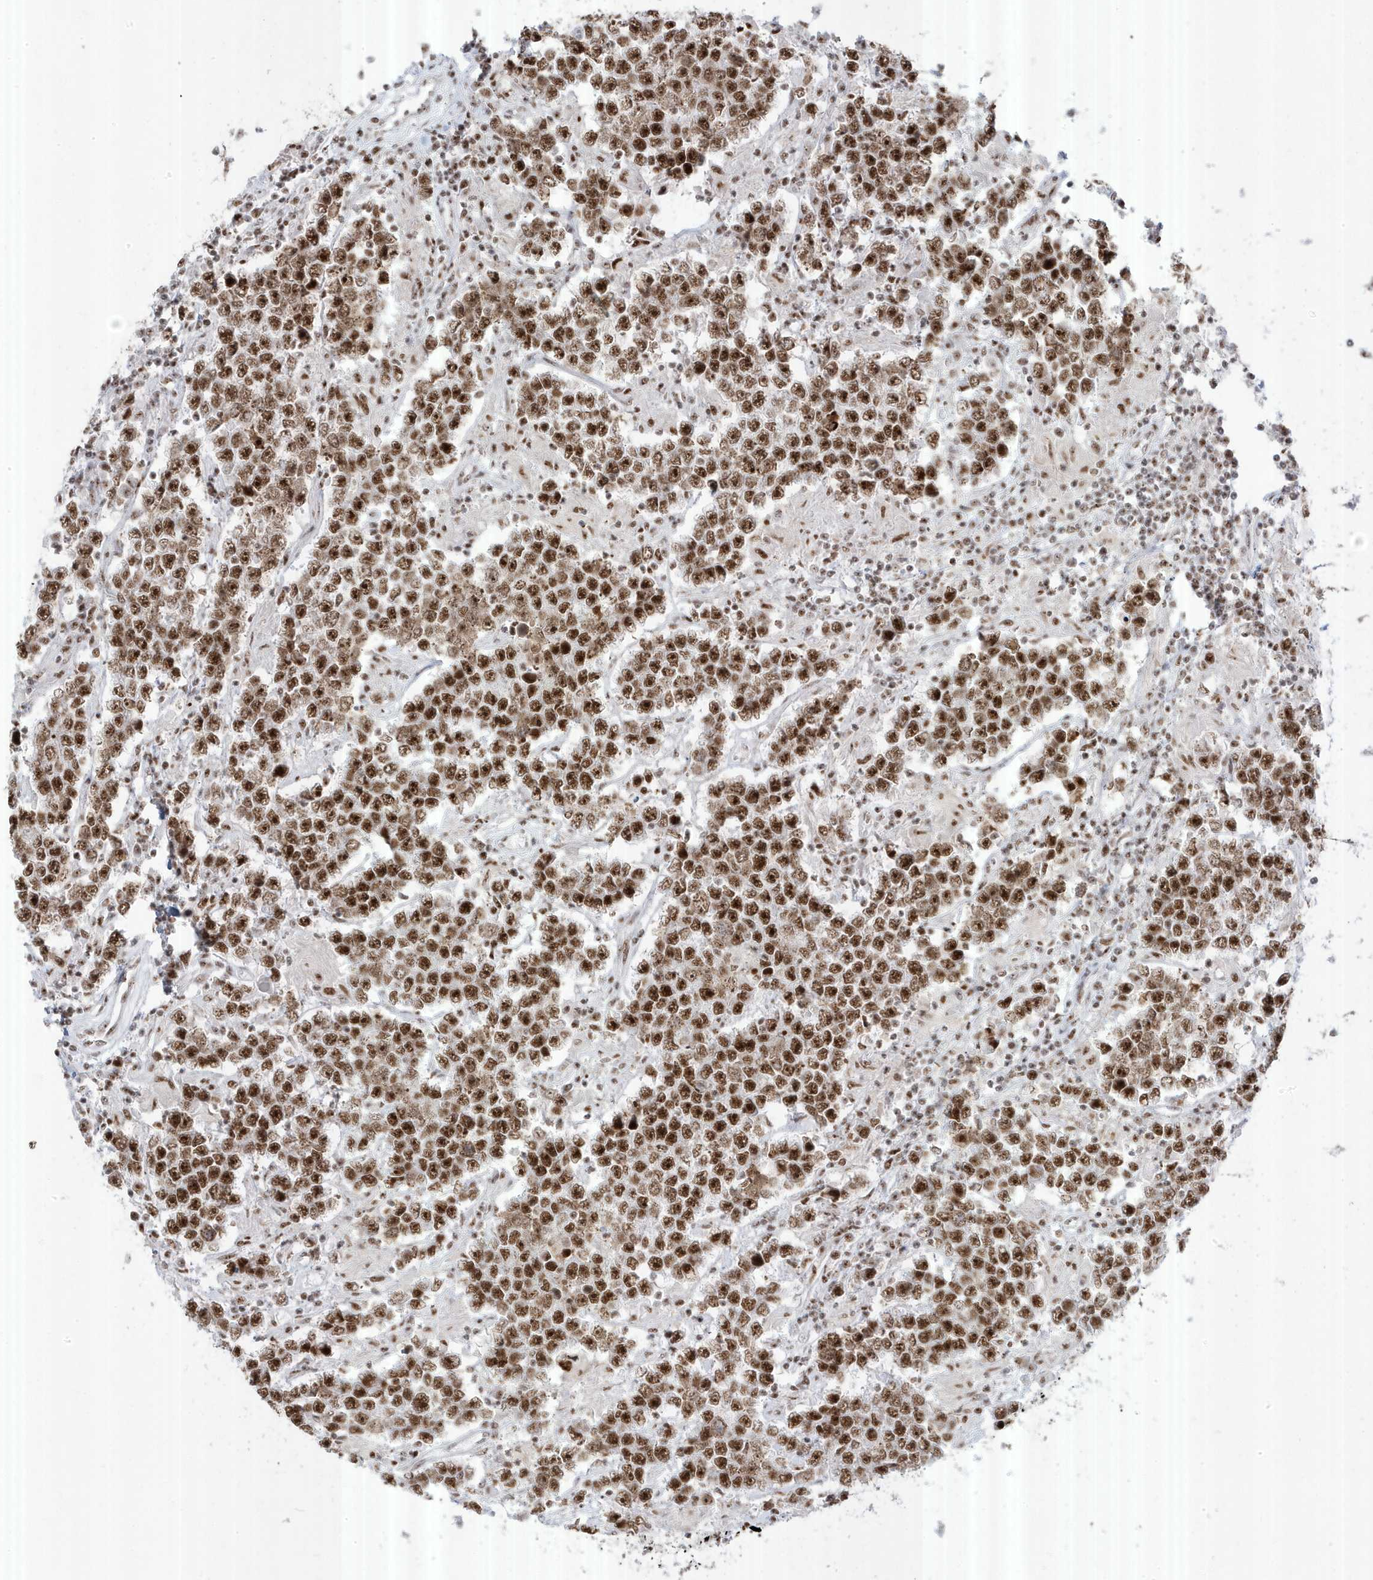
{"staining": {"intensity": "strong", "quantity": ">75%", "location": "nuclear"}, "tissue": "testis cancer", "cell_type": "Tumor cells", "image_type": "cancer", "snomed": [{"axis": "morphology", "description": "Normal tissue, NOS"}, {"axis": "morphology", "description": "Urothelial carcinoma, High grade"}, {"axis": "morphology", "description": "Seminoma, NOS"}, {"axis": "morphology", "description": "Carcinoma, Embryonal, NOS"}, {"axis": "topography", "description": "Urinary bladder"}, {"axis": "topography", "description": "Testis"}], "caption": "IHC of human testis cancer demonstrates high levels of strong nuclear expression in approximately >75% of tumor cells. Nuclei are stained in blue.", "gene": "MTREX", "patient": {"sex": "male", "age": 41}}